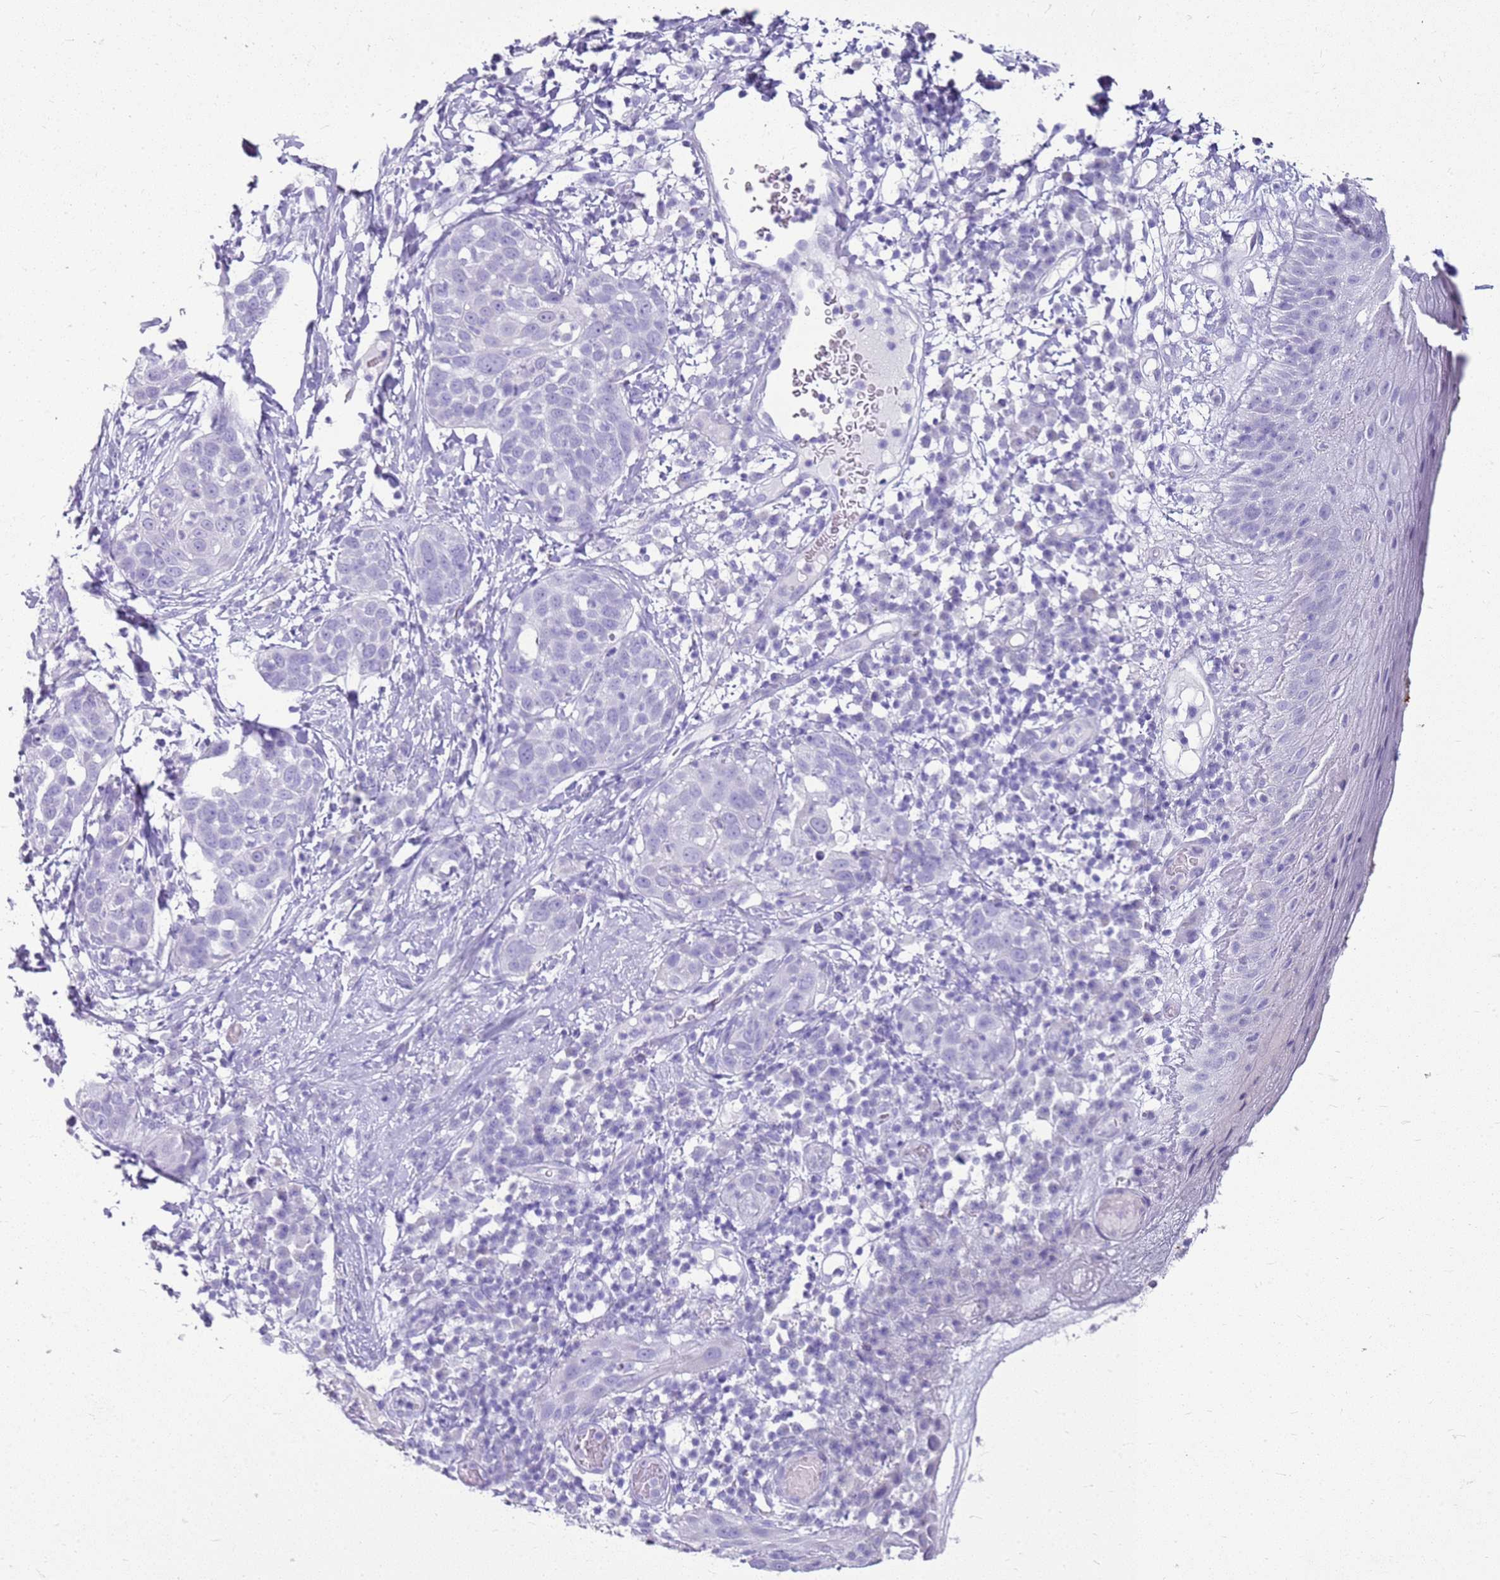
{"staining": {"intensity": "negative", "quantity": "none", "location": "none"}, "tissue": "skin cancer", "cell_type": "Tumor cells", "image_type": "cancer", "snomed": [{"axis": "morphology", "description": "Squamous cell carcinoma, NOS"}, {"axis": "topography", "description": "Skin"}], "caption": "Protein analysis of squamous cell carcinoma (skin) shows no significant staining in tumor cells. (Stains: DAB (3,3'-diaminobenzidine) immunohistochemistry with hematoxylin counter stain, Microscopy: brightfield microscopy at high magnification).", "gene": "CA8", "patient": {"sex": "female", "age": 44}}